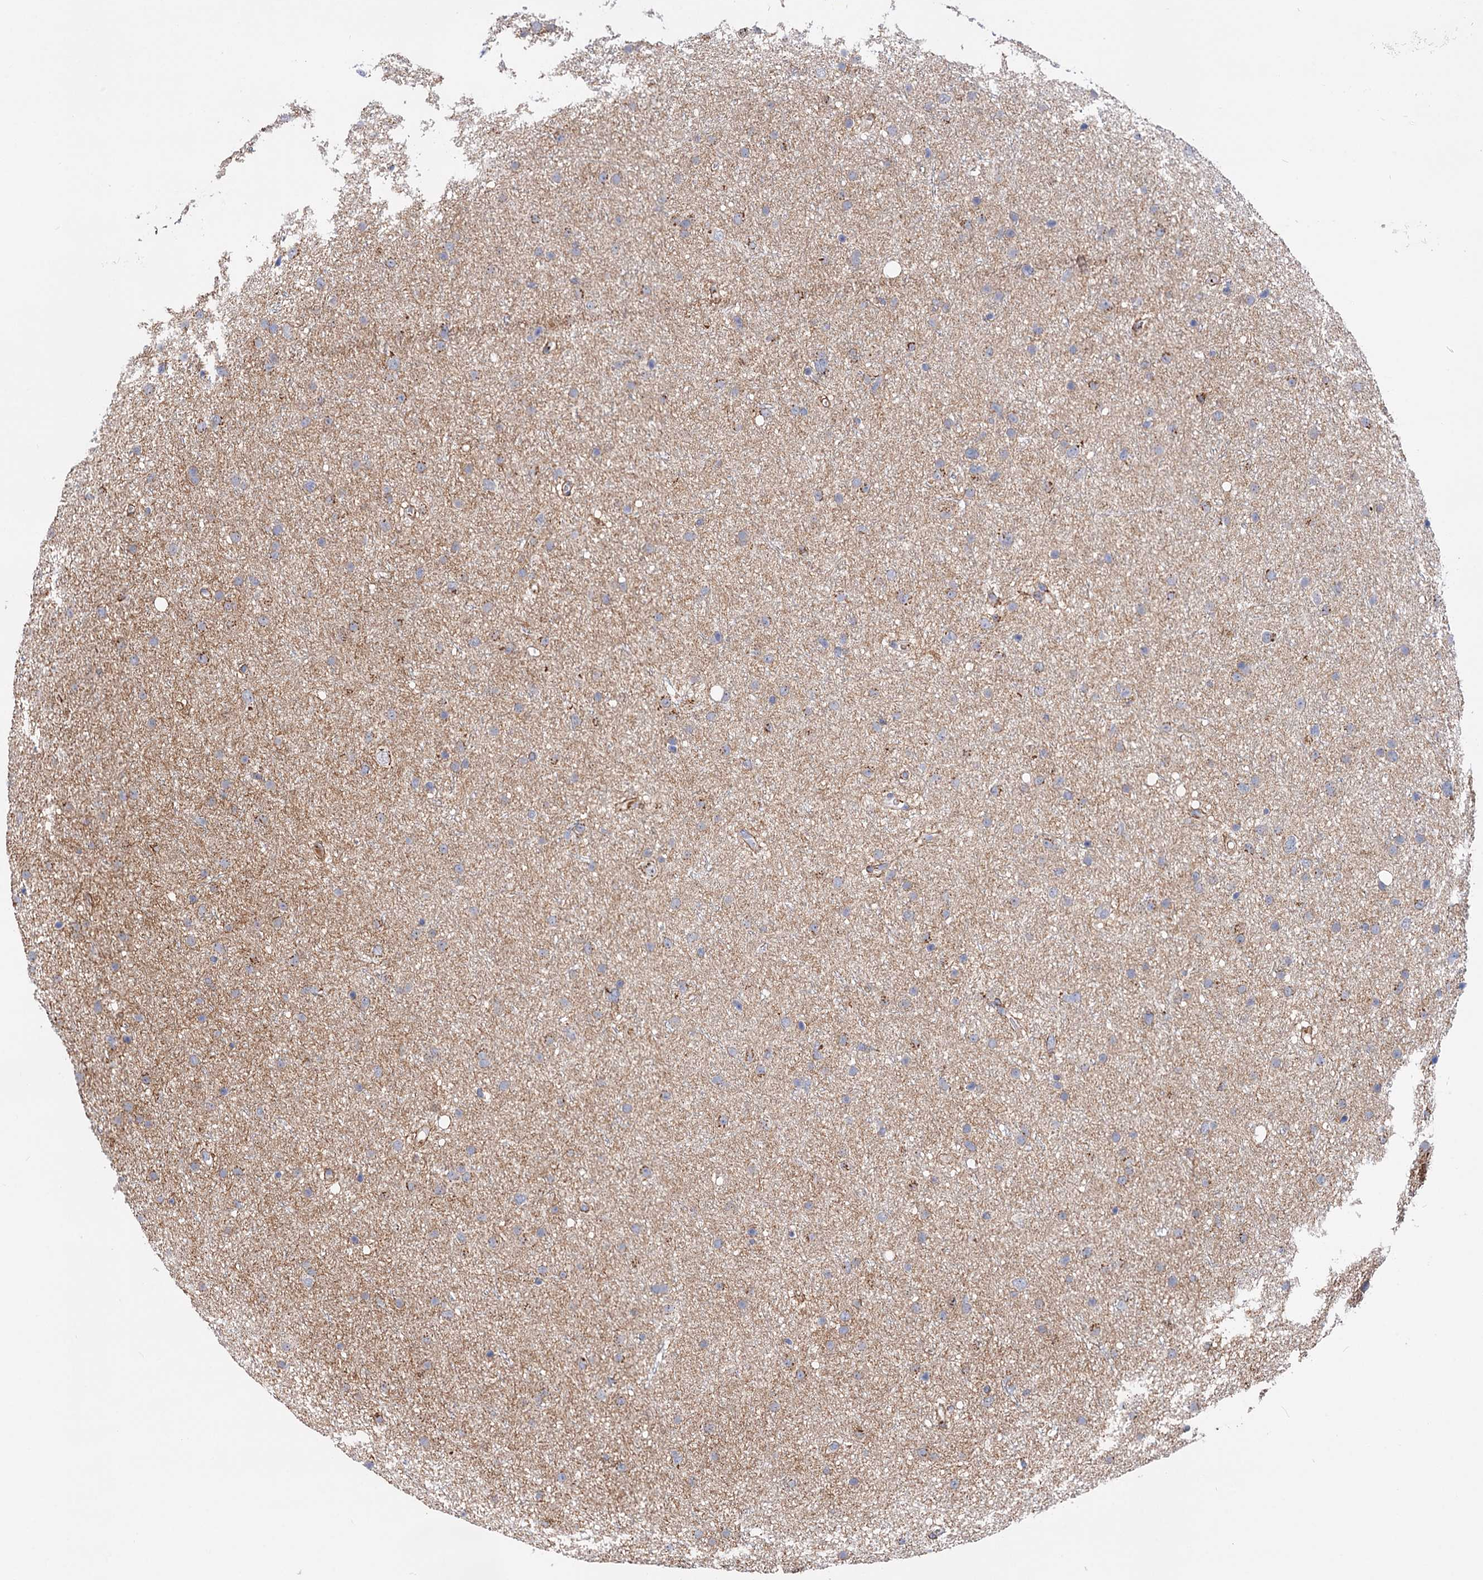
{"staining": {"intensity": "weak", "quantity": "25%-75%", "location": "cytoplasmic/membranous"}, "tissue": "glioma", "cell_type": "Tumor cells", "image_type": "cancer", "snomed": [{"axis": "morphology", "description": "Glioma, malignant, Low grade"}, {"axis": "topography", "description": "Cerebral cortex"}], "caption": "About 25%-75% of tumor cells in glioma exhibit weak cytoplasmic/membranous protein positivity as visualized by brown immunohistochemical staining.", "gene": "C11orf96", "patient": {"sex": "female", "age": 39}}